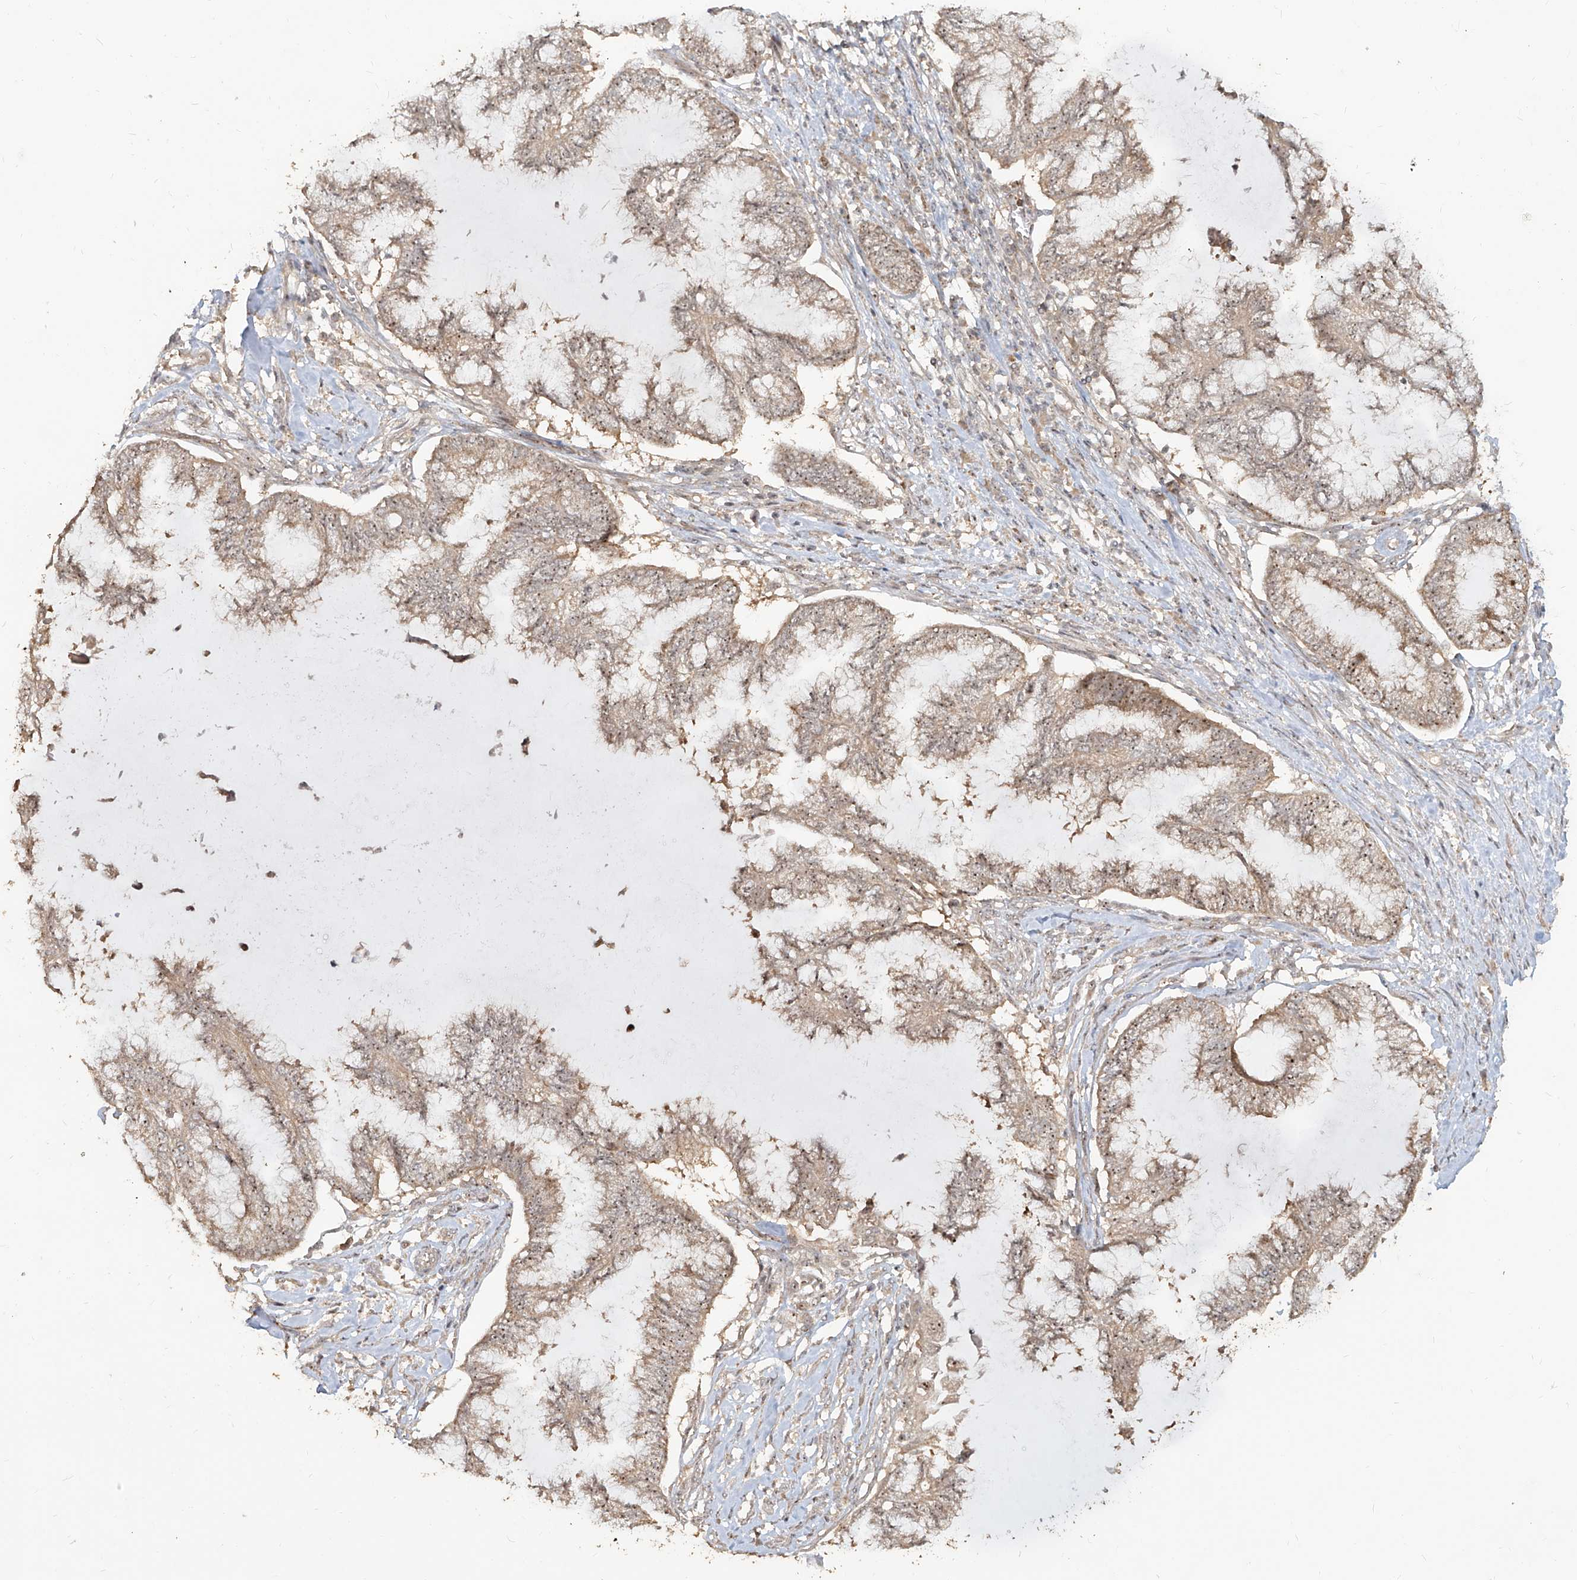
{"staining": {"intensity": "moderate", "quantity": ">75%", "location": "cytoplasmic/membranous,nuclear"}, "tissue": "endometrial cancer", "cell_type": "Tumor cells", "image_type": "cancer", "snomed": [{"axis": "morphology", "description": "Adenocarcinoma, NOS"}, {"axis": "topography", "description": "Endometrium"}], "caption": "The immunohistochemical stain highlights moderate cytoplasmic/membranous and nuclear expression in tumor cells of endometrial adenocarcinoma tissue.", "gene": "BYSL", "patient": {"sex": "female", "age": 86}}